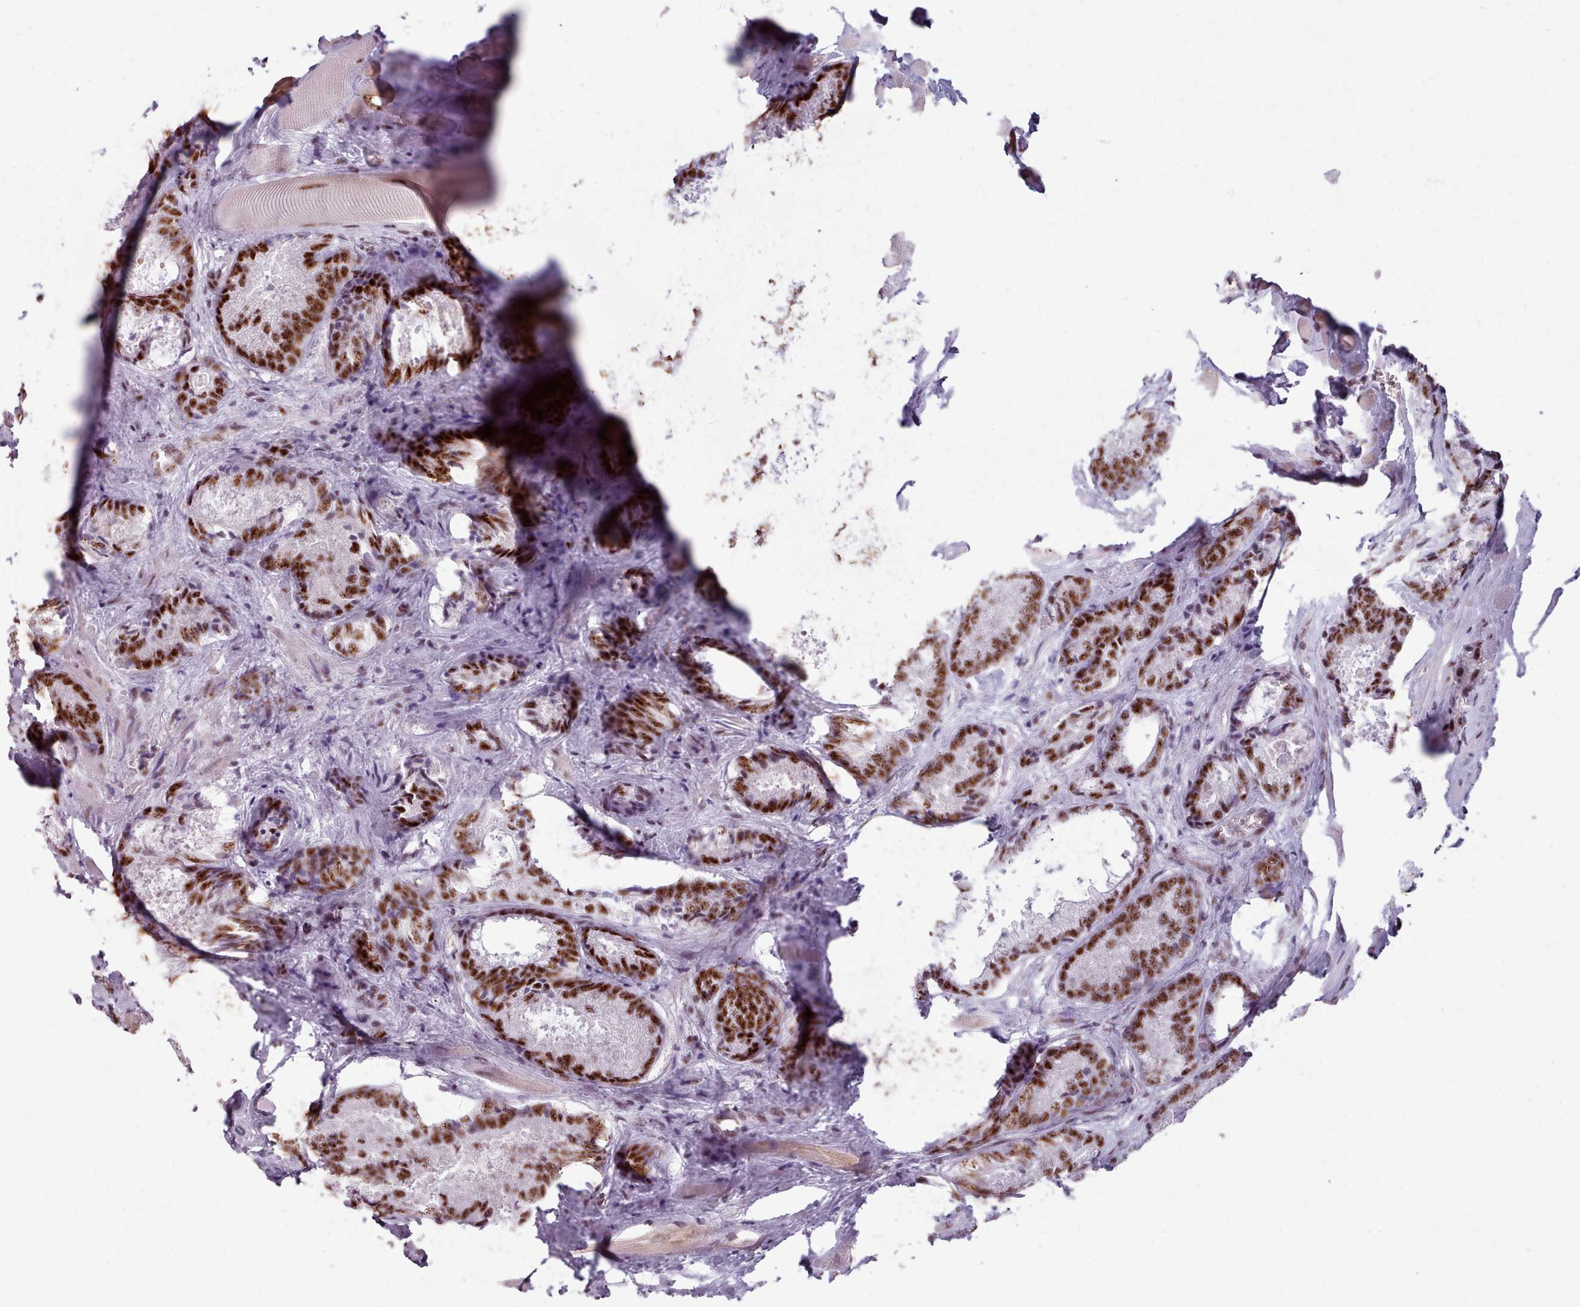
{"staining": {"intensity": "strong", "quantity": ">75%", "location": "nuclear"}, "tissue": "prostate cancer", "cell_type": "Tumor cells", "image_type": "cancer", "snomed": [{"axis": "morphology", "description": "Adenocarcinoma, Low grade"}, {"axis": "topography", "description": "Prostate"}], "caption": "Protein positivity by immunohistochemistry (IHC) displays strong nuclear expression in about >75% of tumor cells in prostate cancer. The protein is shown in brown color, while the nuclei are stained blue.", "gene": "SRRM1", "patient": {"sex": "male", "age": 68}}